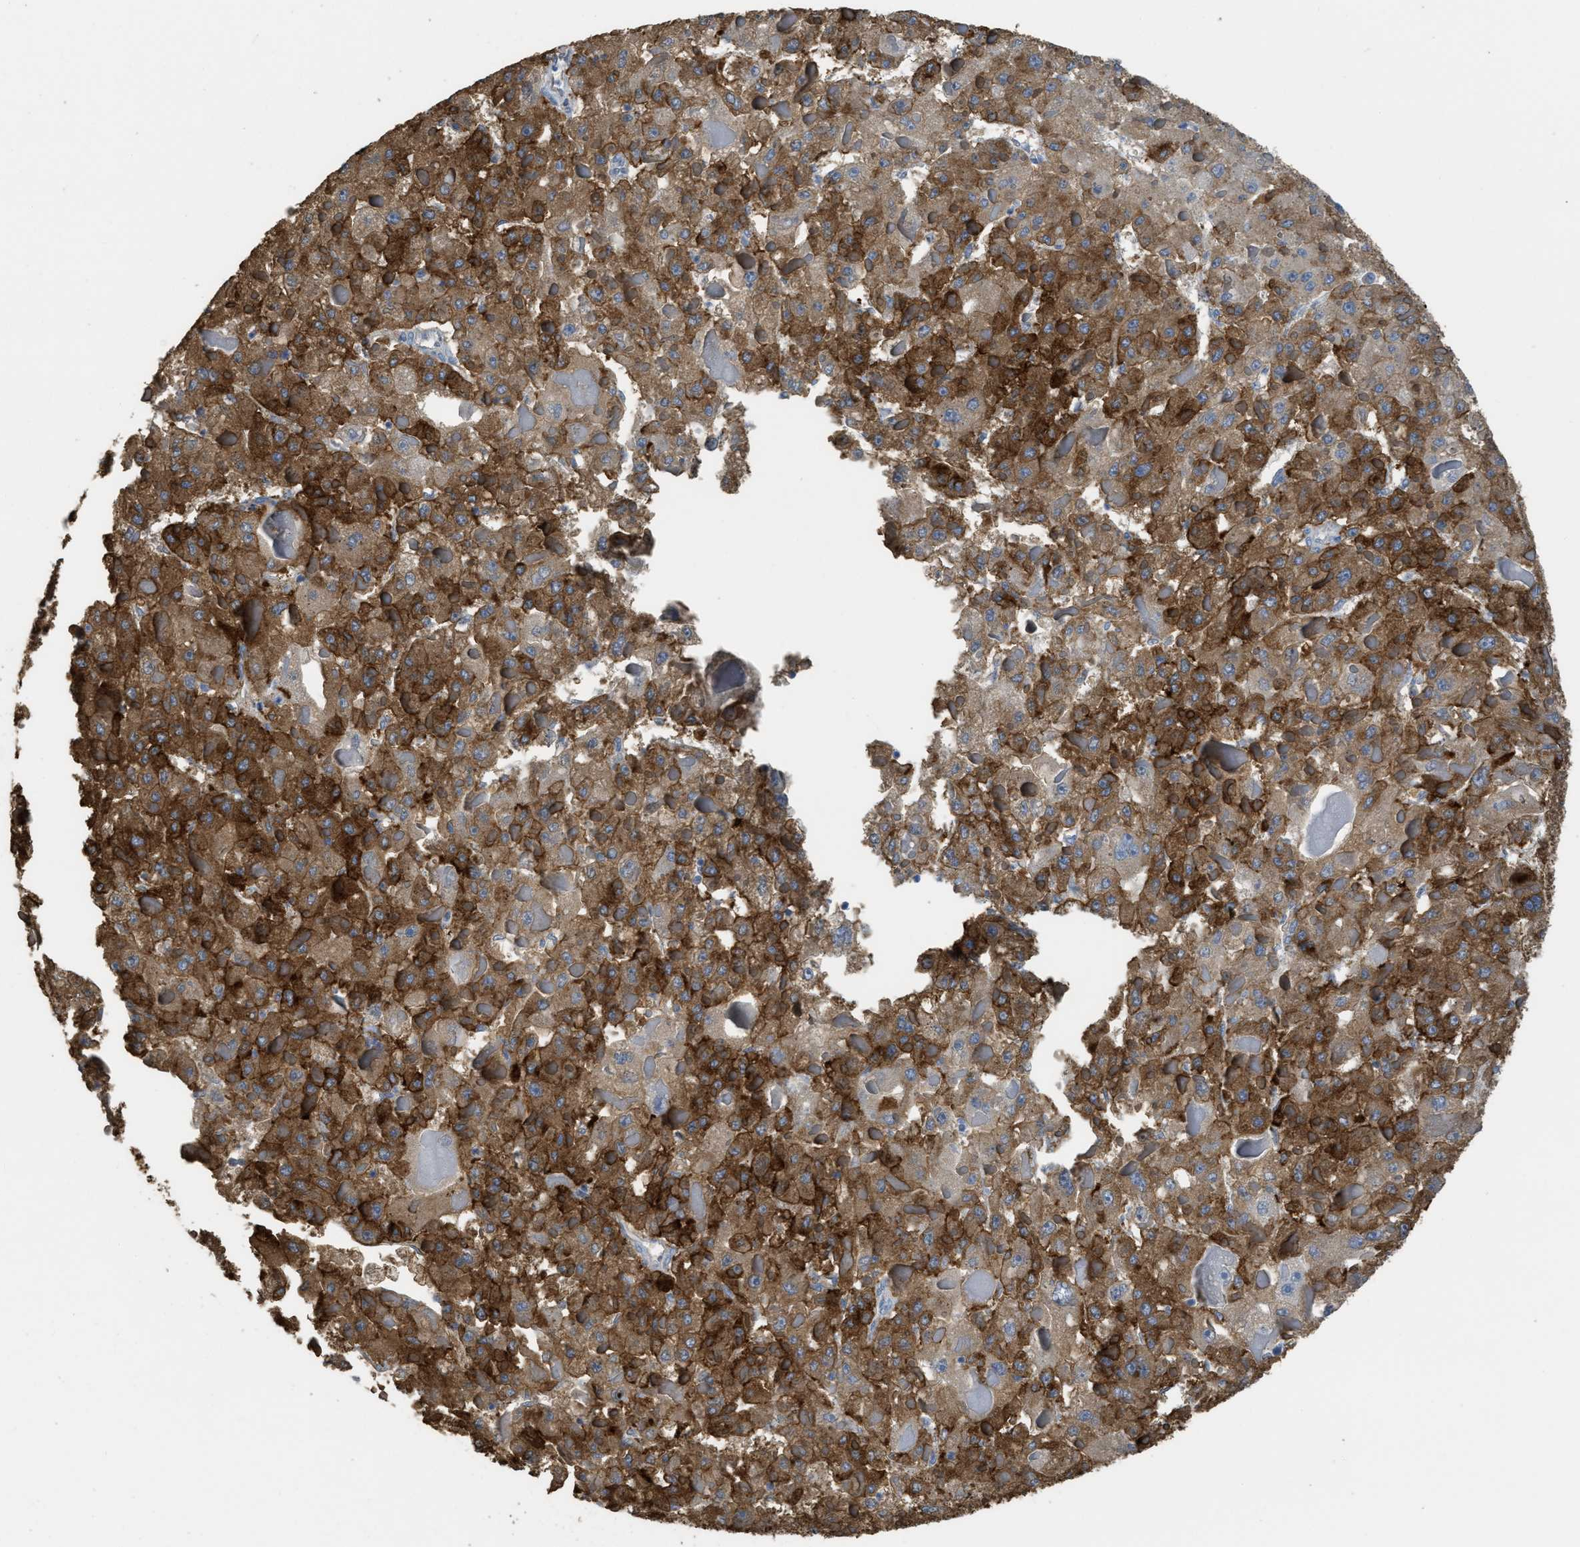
{"staining": {"intensity": "strong", "quantity": ">75%", "location": "cytoplasmic/membranous"}, "tissue": "liver cancer", "cell_type": "Tumor cells", "image_type": "cancer", "snomed": [{"axis": "morphology", "description": "Carcinoma, Hepatocellular, NOS"}, {"axis": "topography", "description": "Liver"}], "caption": "A photomicrograph of human liver cancer (hepatocellular carcinoma) stained for a protein displays strong cytoplasmic/membranous brown staining in tumor cells.", "gene": "ASGR1", "patient": {"sex": "female", "age": 73}}